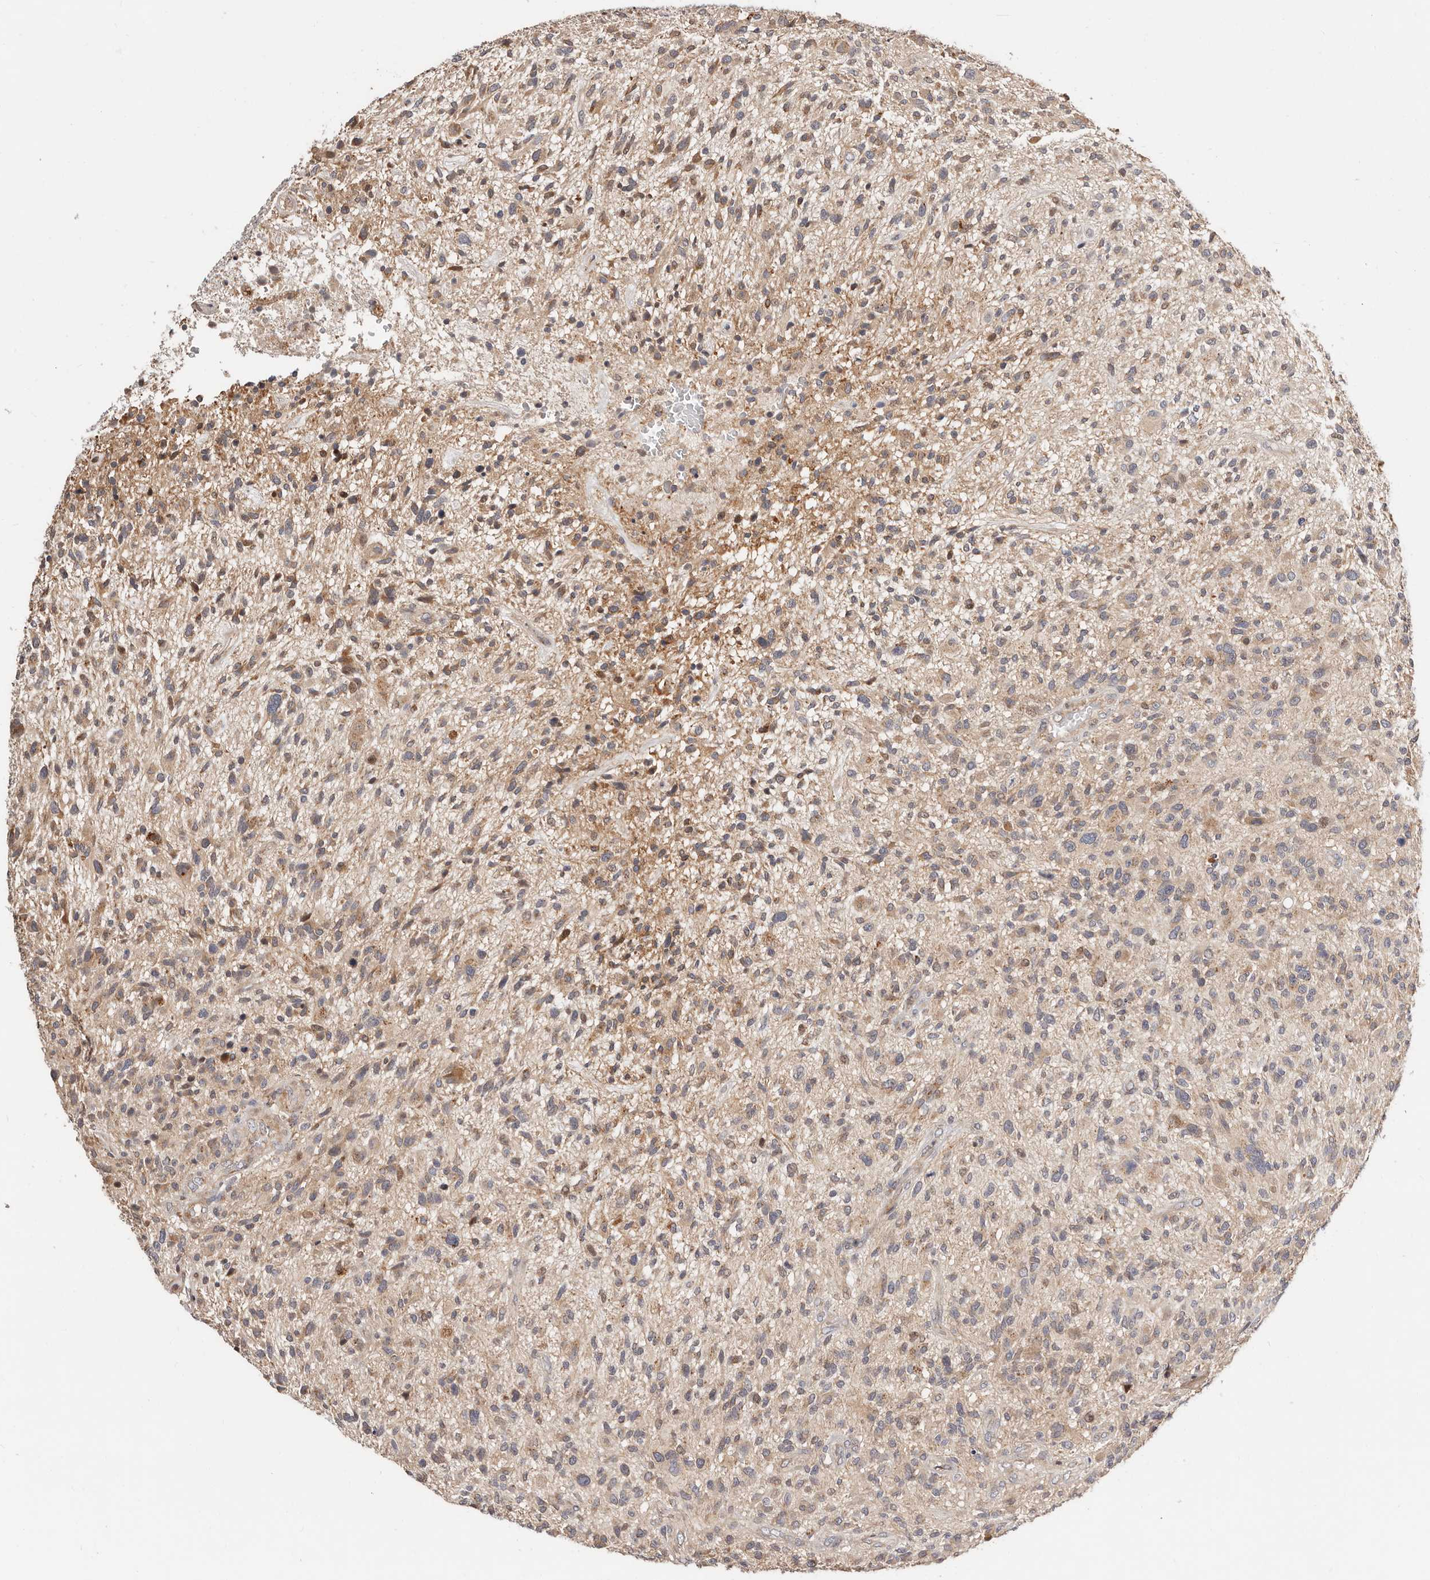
{"staining": {"intensity": "weak", "quantity": ">75%", "location": "cytoplasmic/membranous"}, "tissue": "glioma", "cell_type": "Tumor cells", "image_type": "cancer", "snomed": [{"axis": "morphology", "description": "Glioma, malignant, High grade"}, {"axis": "topography", "description": "Brain"}], "caption": "This photomicrograph reveals immunohistochemistry (IHC) staining of malignant glioma (high-grade), with low weak cytoplasmic/membranous positivity in approximately >75% of tumor cells.", "gene": "USP33", "patient": {"sex": "male", "age": 47}}